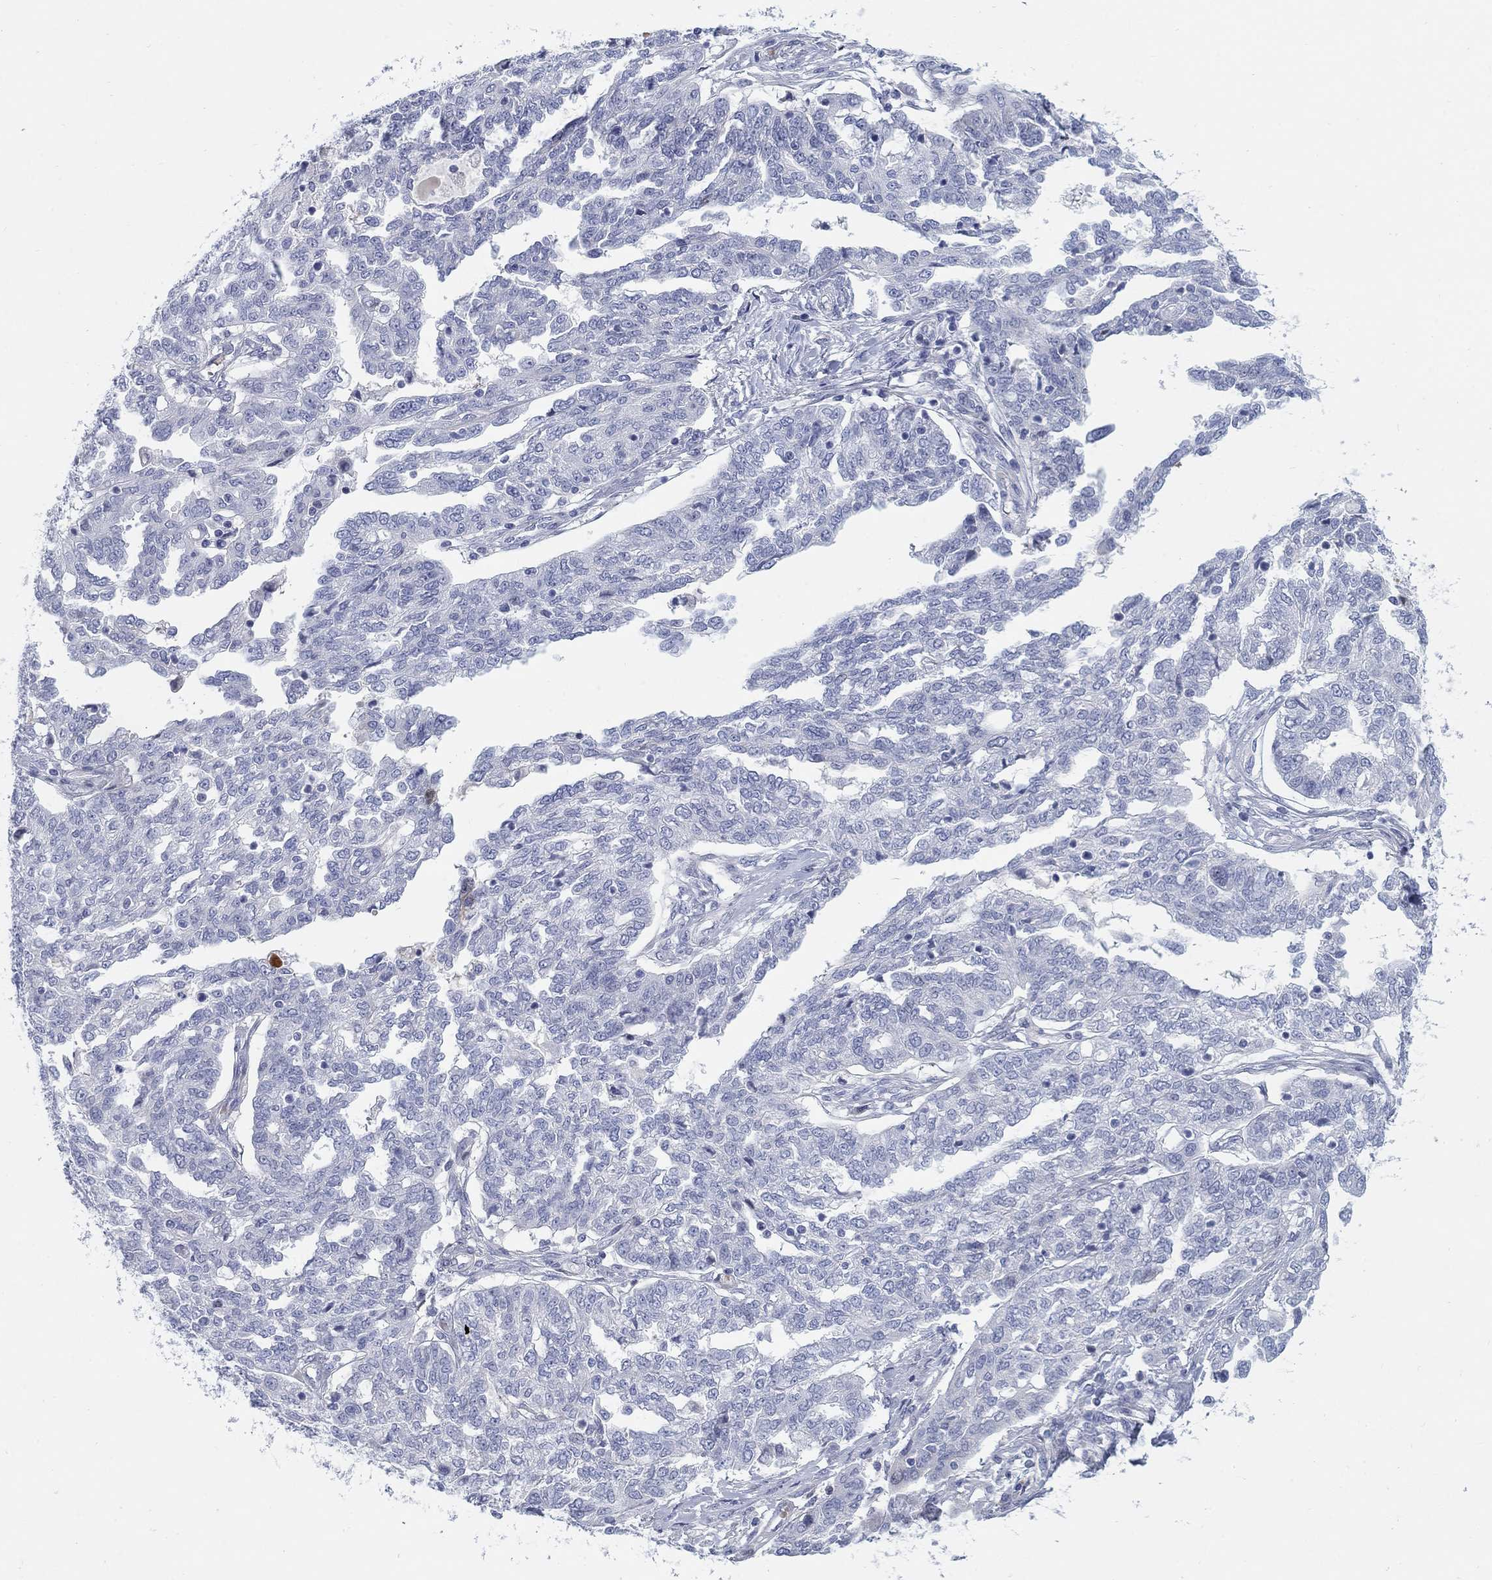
{"staining": {"intensity": "negative", "quantity": "none", "location": "none"}, "tissue": "ovarian cancer", "cell_type": "Tumor cells", "image_type": "cancer", "snomed": [{"axis": "morphology", "description": "Cystadenocarcinoma, serous, NOS"}, {"axis": "topography", "description": "Ovary"}], "caption": "The photomicrograph exhibits no significant staining in tumor cells of ovarian cancer (serous cystadenocarcinoma).", "gene": "HEATR4", "patient": {"sex": "female", "age": 67}}